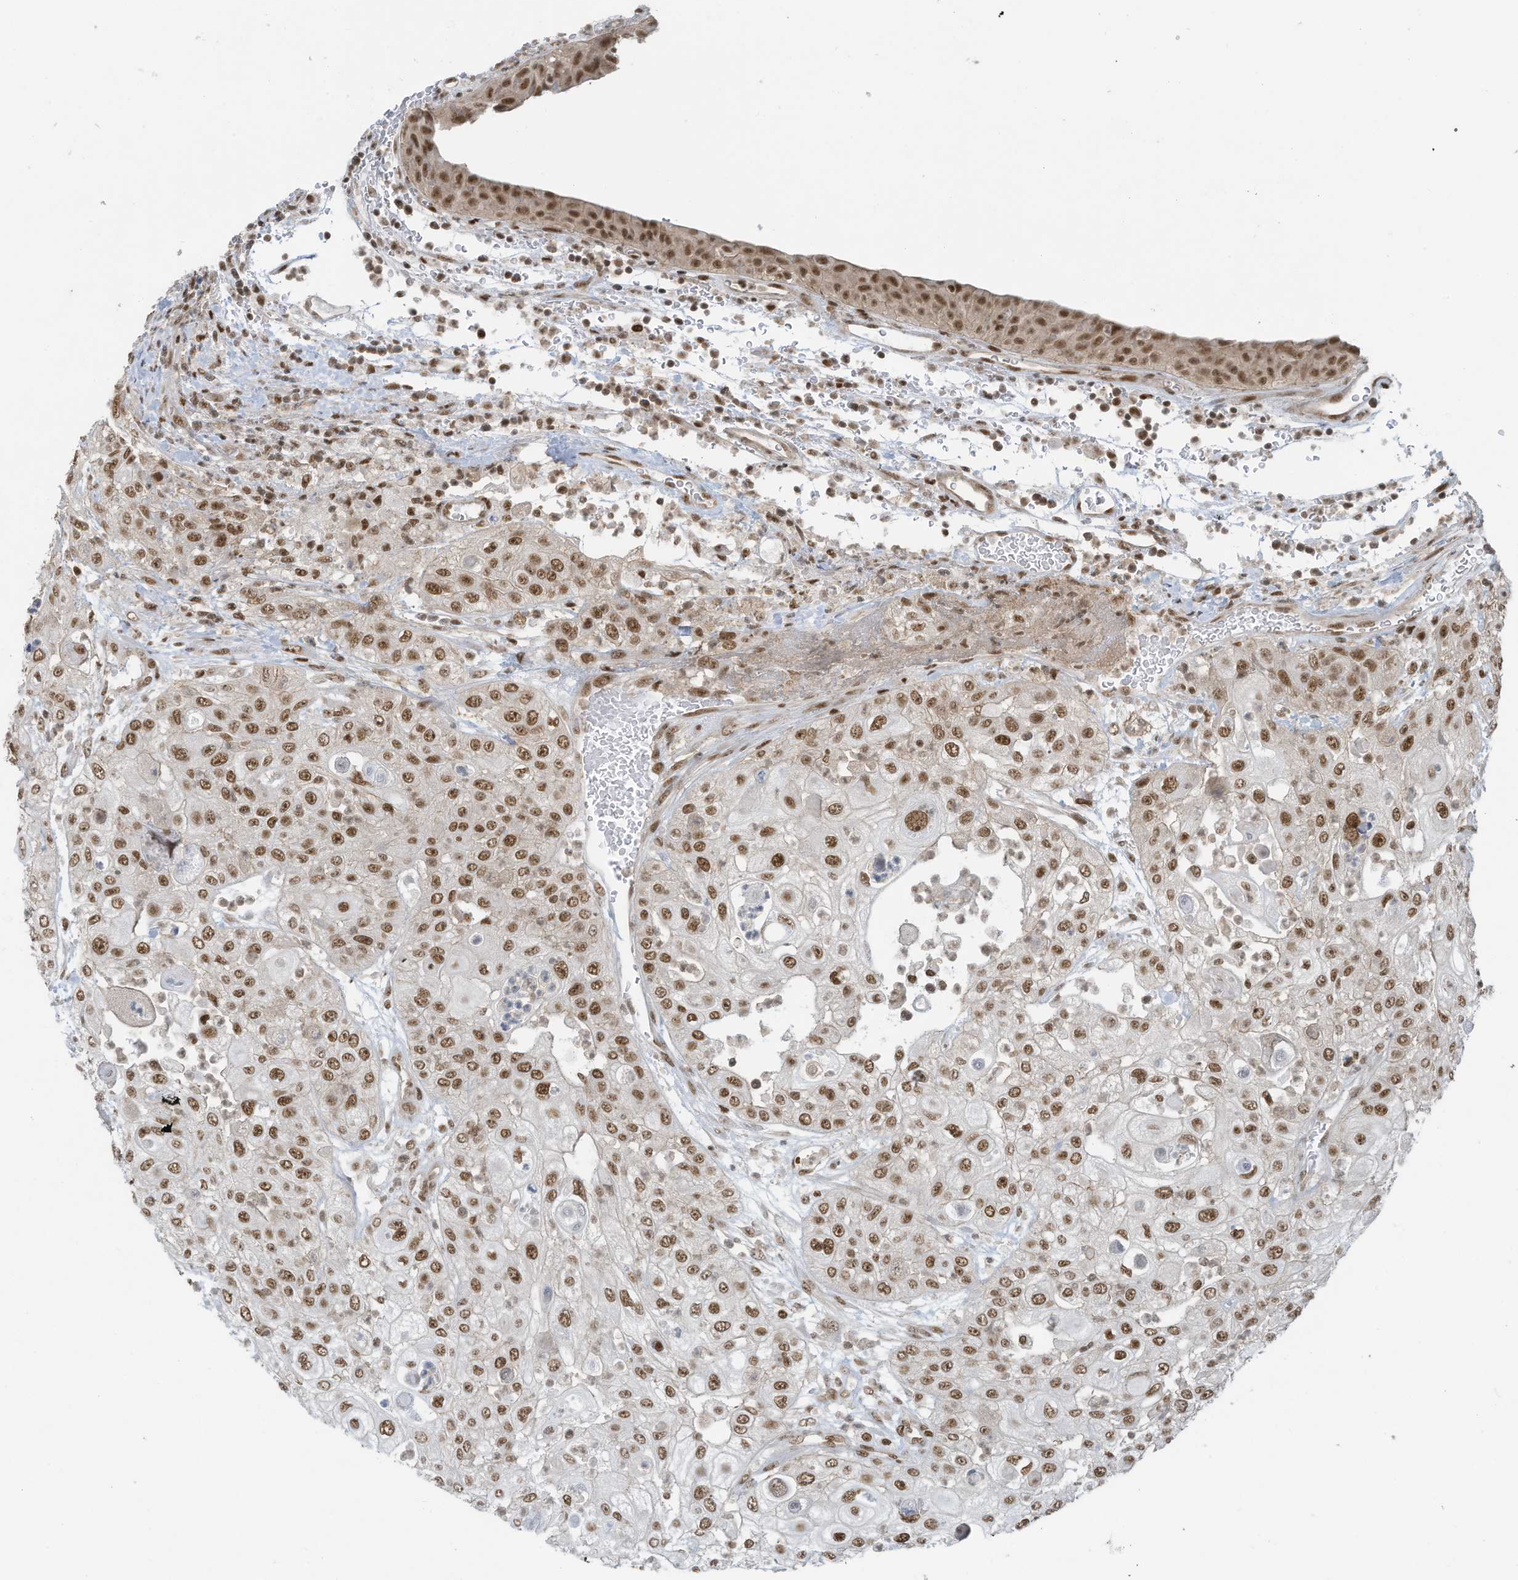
{"staining": {"intensity": "moderate", "quantity": ">75%", "location": "nuclear"}, "tissue": "urothelial cancer", "cell_type": "Tumor cells", "image_type": "cancer", "snomed": [{"axis": "morphology", "description": "Urothelial carcinoma, High grade"}, {"axis": "topography", "description": "Urinary bladder"}], "caption": "Moderate nuclear positivity is present in approximately >75% of tumor cells in urothelial cancer. Nuclei are stained in blue.", "gene": "DBR1", "patient": {"sex": "female", "age": 79}}